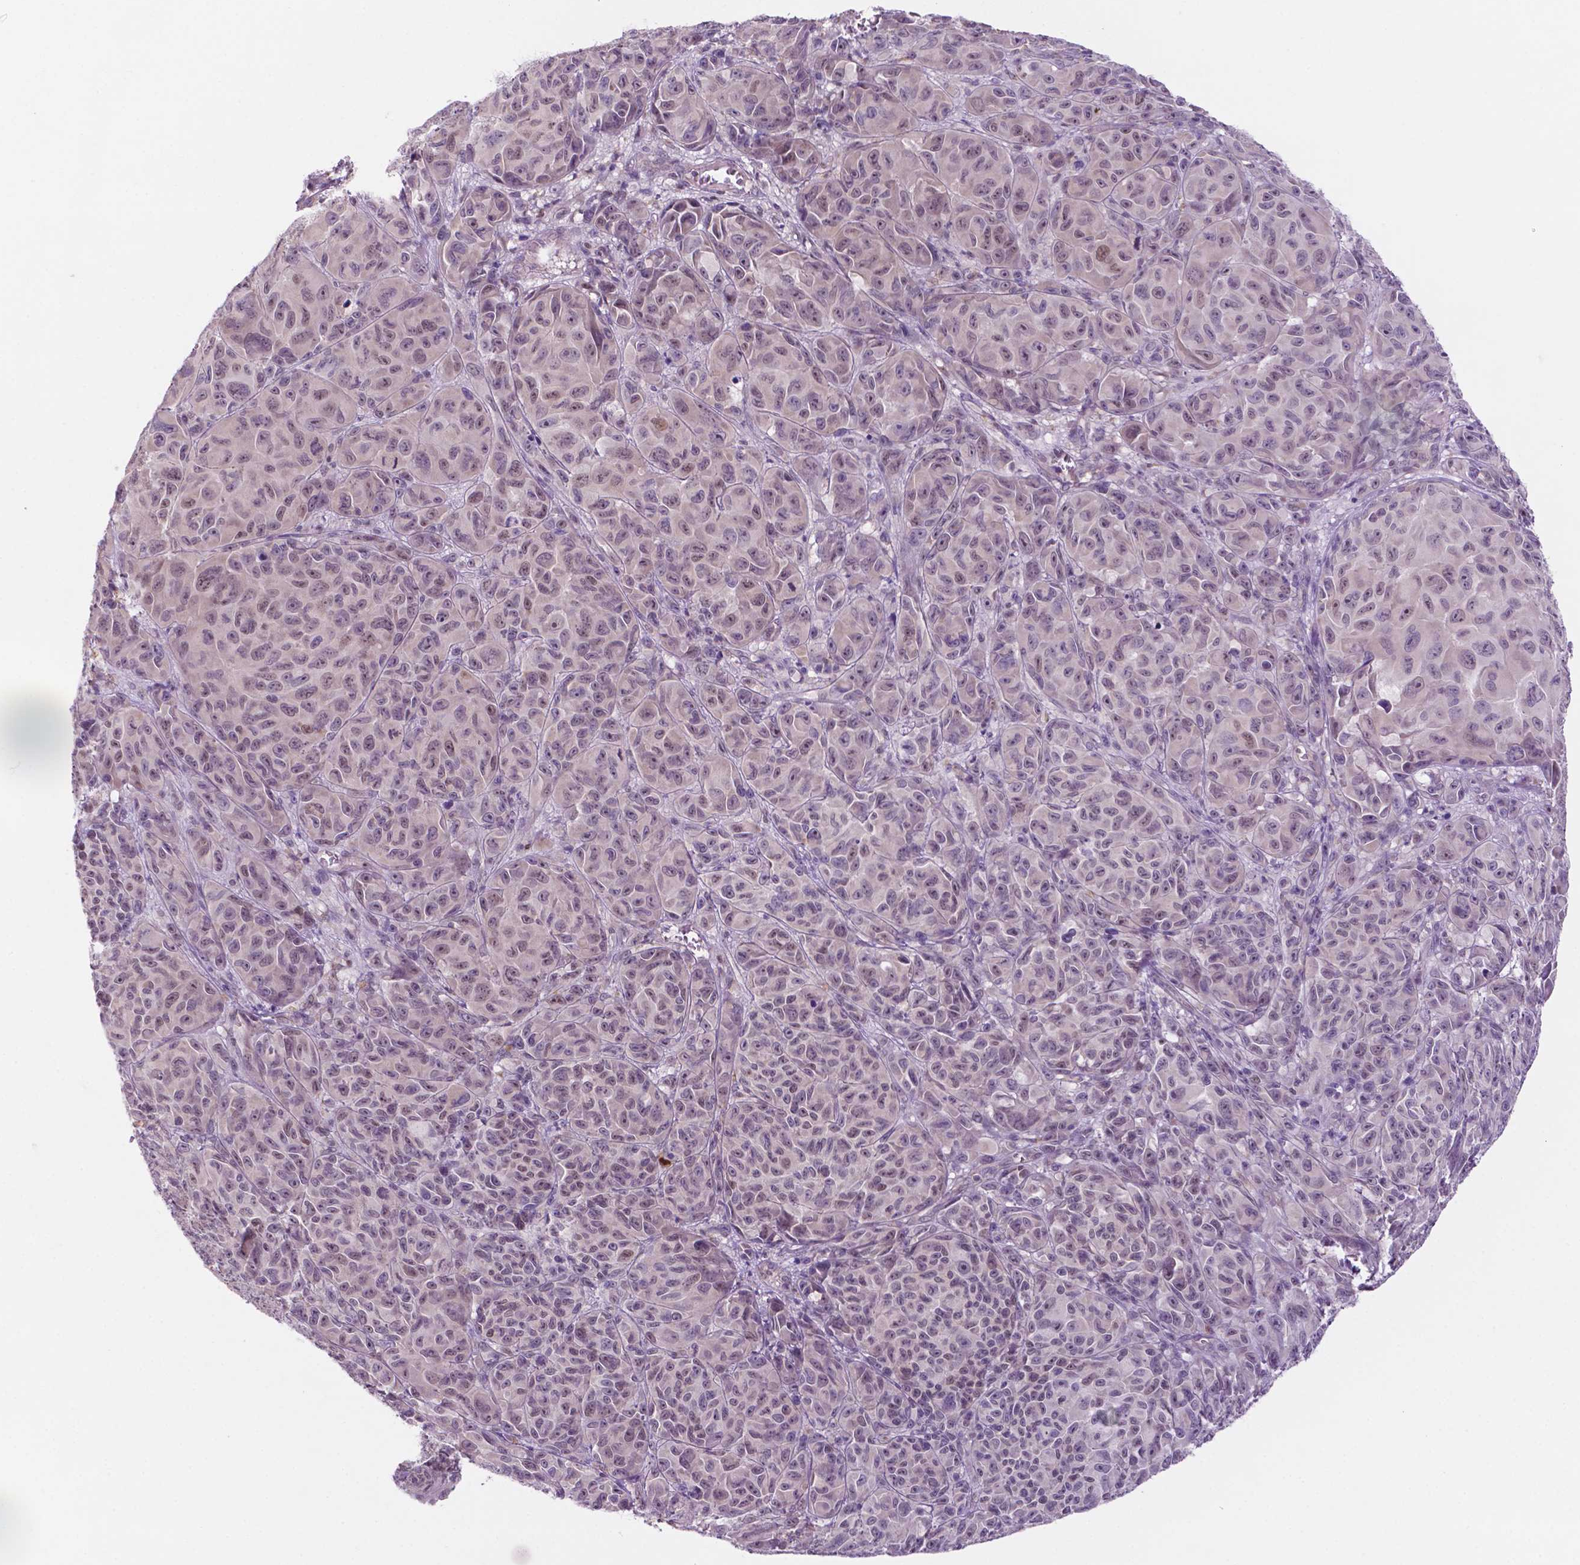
{"staining": {"intensity": "weak", "quantity": "25%-75%", "location": "nuclear"}, "tissue": "melanoma", "cell_type": "Tumor cells", "image_type": "cancer", "snomed": [{"axis": "morphology", "description": "Malignant melanoma, NOS"}, {"axis": "topography", "description": "Vulva, labia, clitoris and Bartholin´s gland, NO"}], "caption": "Immunohistochemical staining of human malignant melanoma displays low levels of weak nuclear staining in about 25%-75% of tumor cells. (IHC, brightfield microscopy, high magnification).", "gene": "FAM50B", "patient": {"sex": "female", "age": 75}}